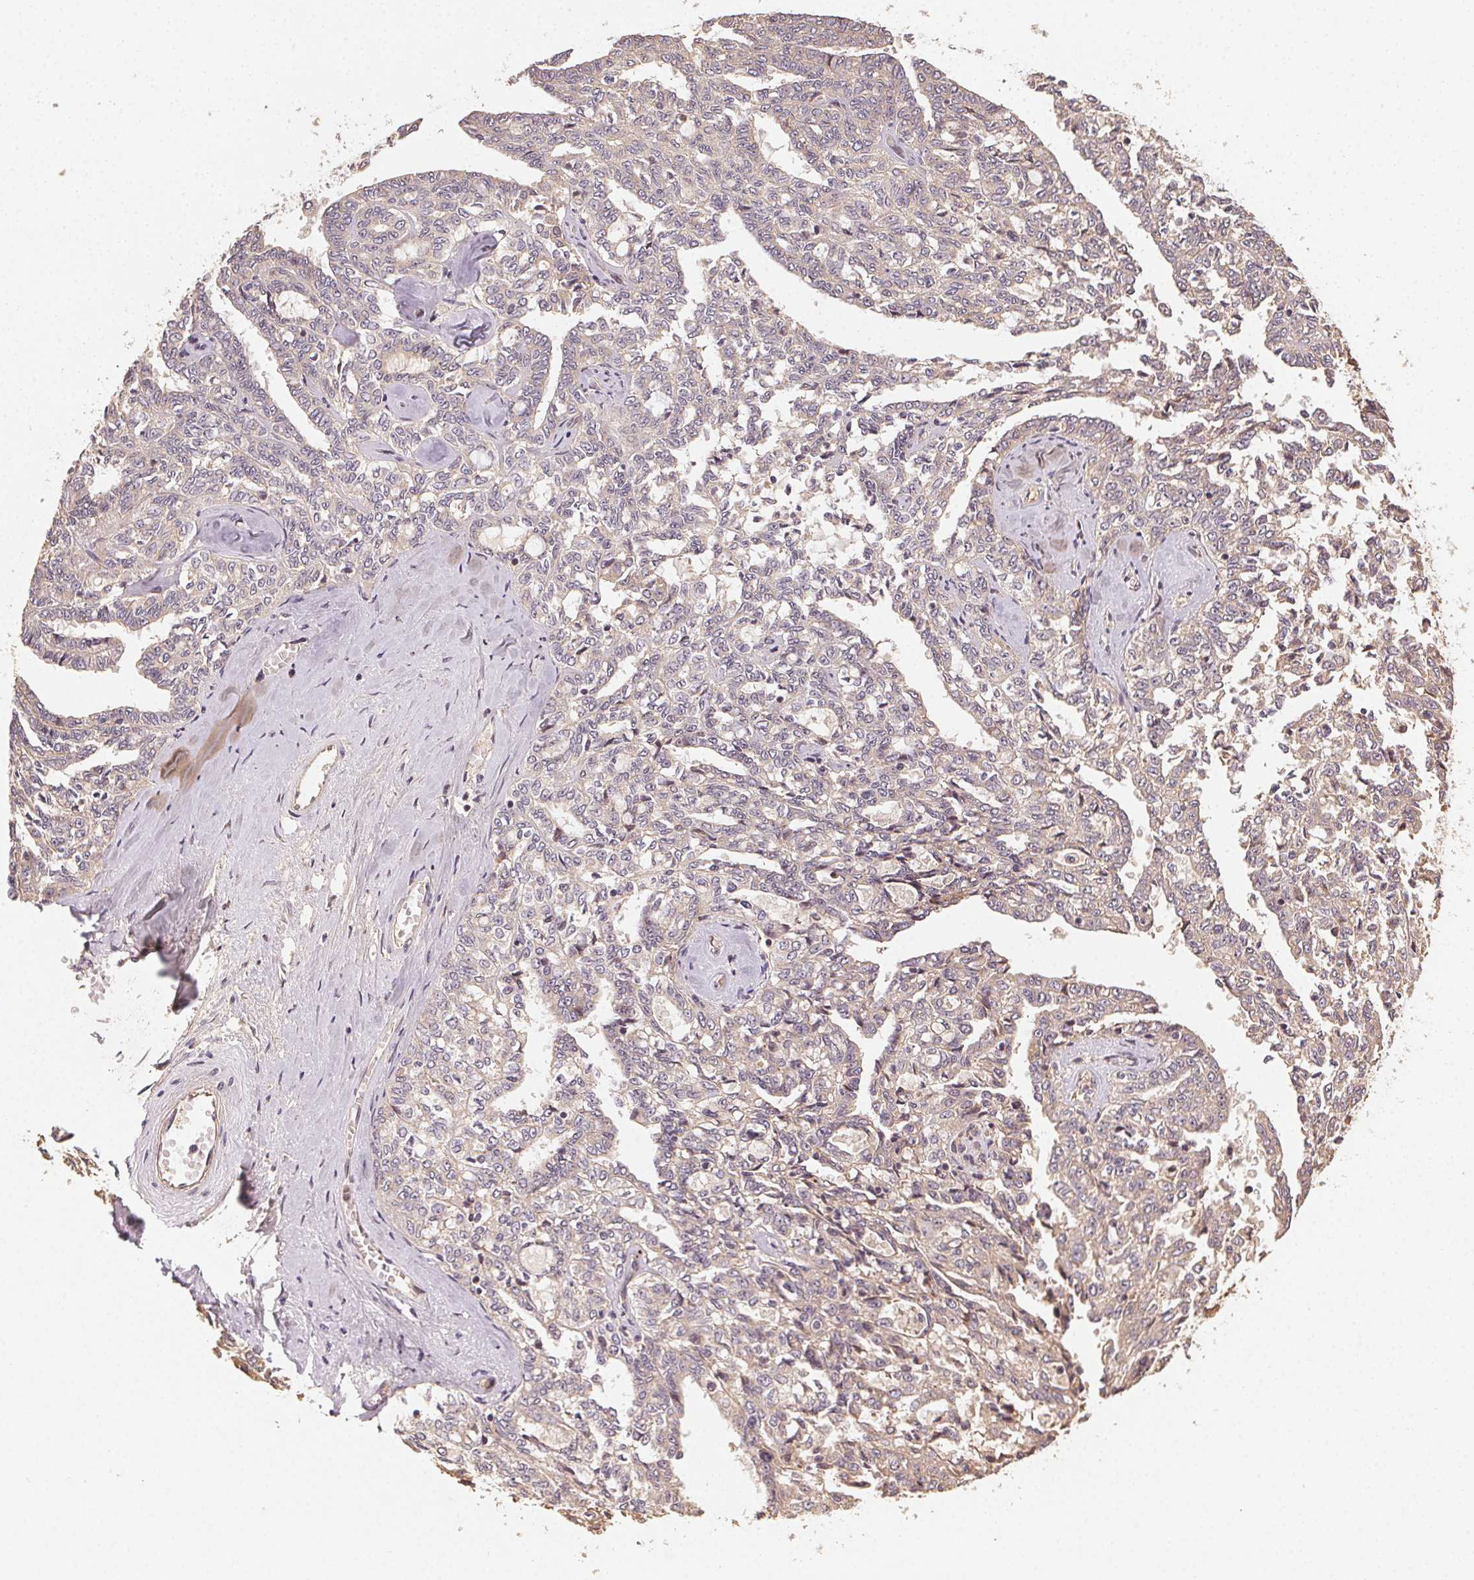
{"staining": {"intensity": "weak", "quantity": "25%-75%", "location": "cytoplasmic/membranous"}, "tissue": "ovarian cancer", "cell_type": "Tumor cells", "image_type": "cancer", "snomed": [{"axis": "morphology", "description": "Cystadenocarcinoma, serous, NOS"}, {"axis": "topography", "description": "Ovary"}], "caption": "Immunohistochemistry micrograph of serous cystadenocarcinoma (ovarian) stained for a protein (brown), which reveals low levels of weak cytoplasmic/membranous staining in approximately 25%-75% of tumor cells.", "gene": "RALA", "patient": {"sex": "female", "age": 71}}